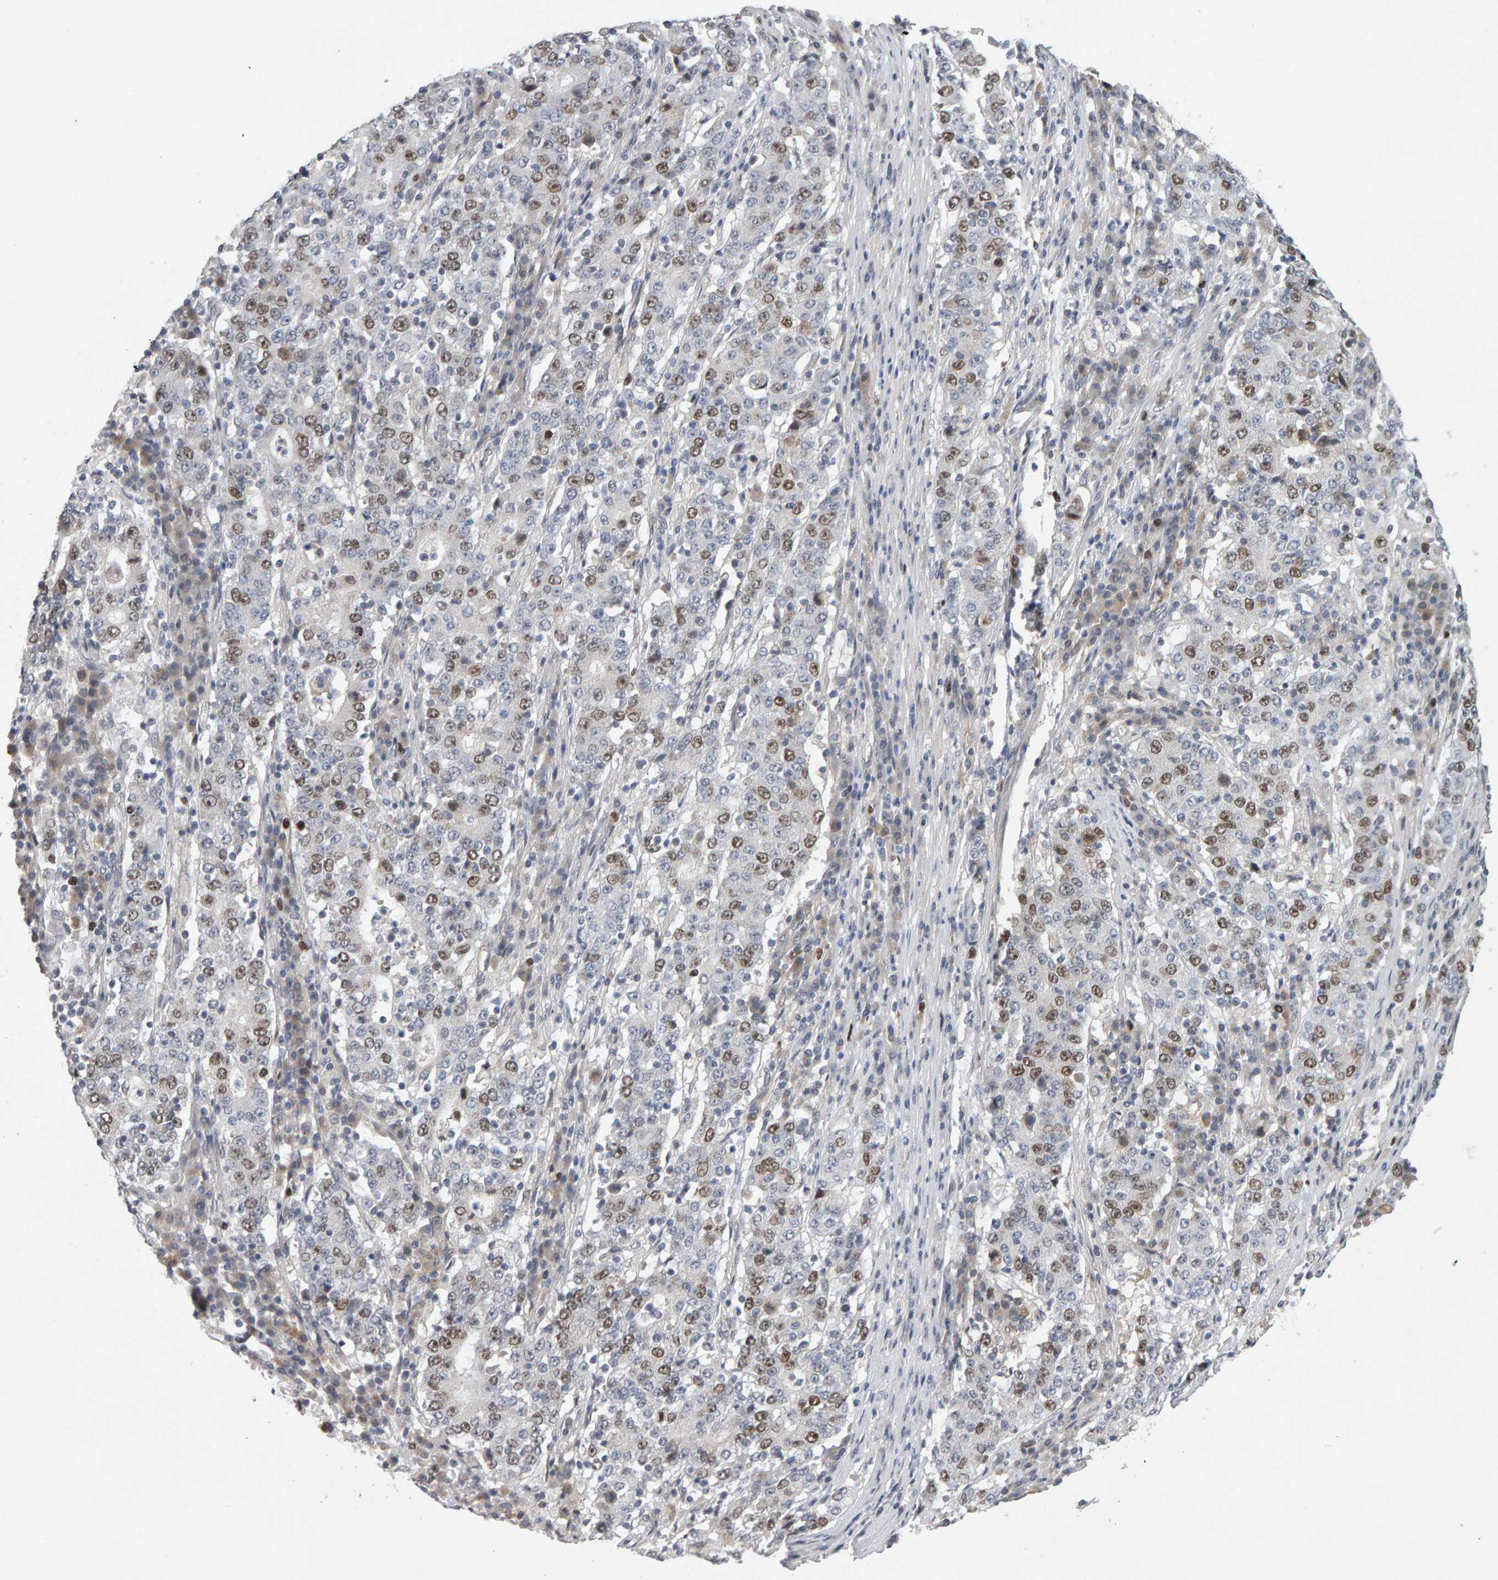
{"staining": {"intensity": "moderate", "quantity": "25%-75%", "location": "nuclear"}, "tissue": "stomach cancer", "cell_type": "Tumor cells", "image_type": "cancer", "snomed": [{"axis": "morphology", "description": "Adenocarcinoma, NOS"}, {"axis": "topography", "description": "Stomach"}], "caption": "Brown immunohistochemical staining in stomach adenocarcinoma exhibits moderate nuclear positivity in about 25%-75% of tumor cells.", "gene": "CDCA5", "patient": {"sex": "male", "age": 59}}